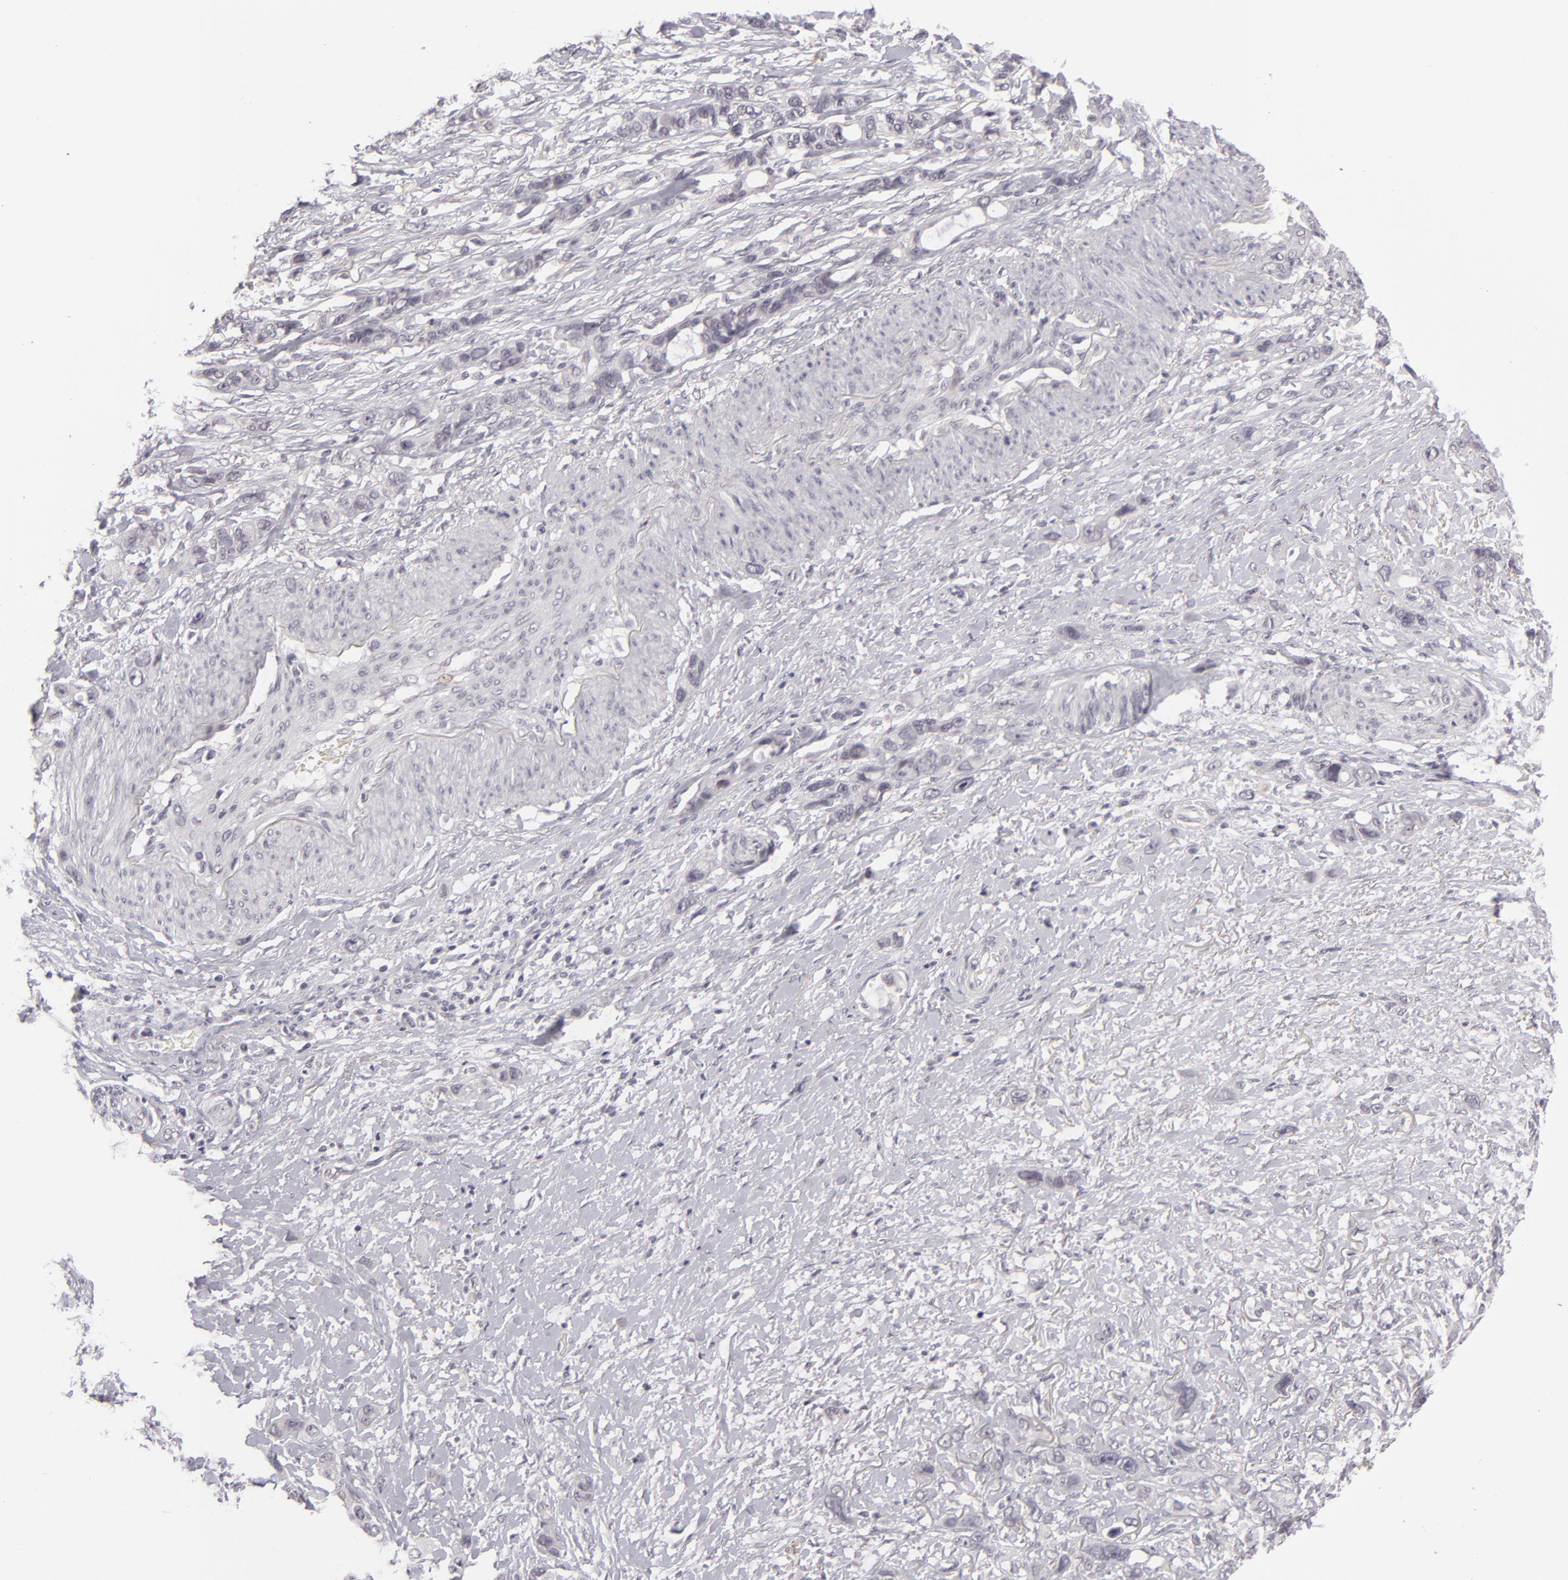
{"staining": {"intensity": "negative", "quantity": "none", "location": "none"}, "tissue": "stomach cancer", "cell_type": "Tumor cells", "image_type": "cancer", "snomed": [{"axis": "morphology", "description": "Adenocarcinoma, NOS"}, {"axis": "topography", "description": "Stomach, upper"}], "caption": "Adenocarcinoma (stomach) was stained to show a protein in brown. There is no significant expression in tumor cells.", "gene": "ZNF205", "patient": {"sex": "male", "age": 47}}